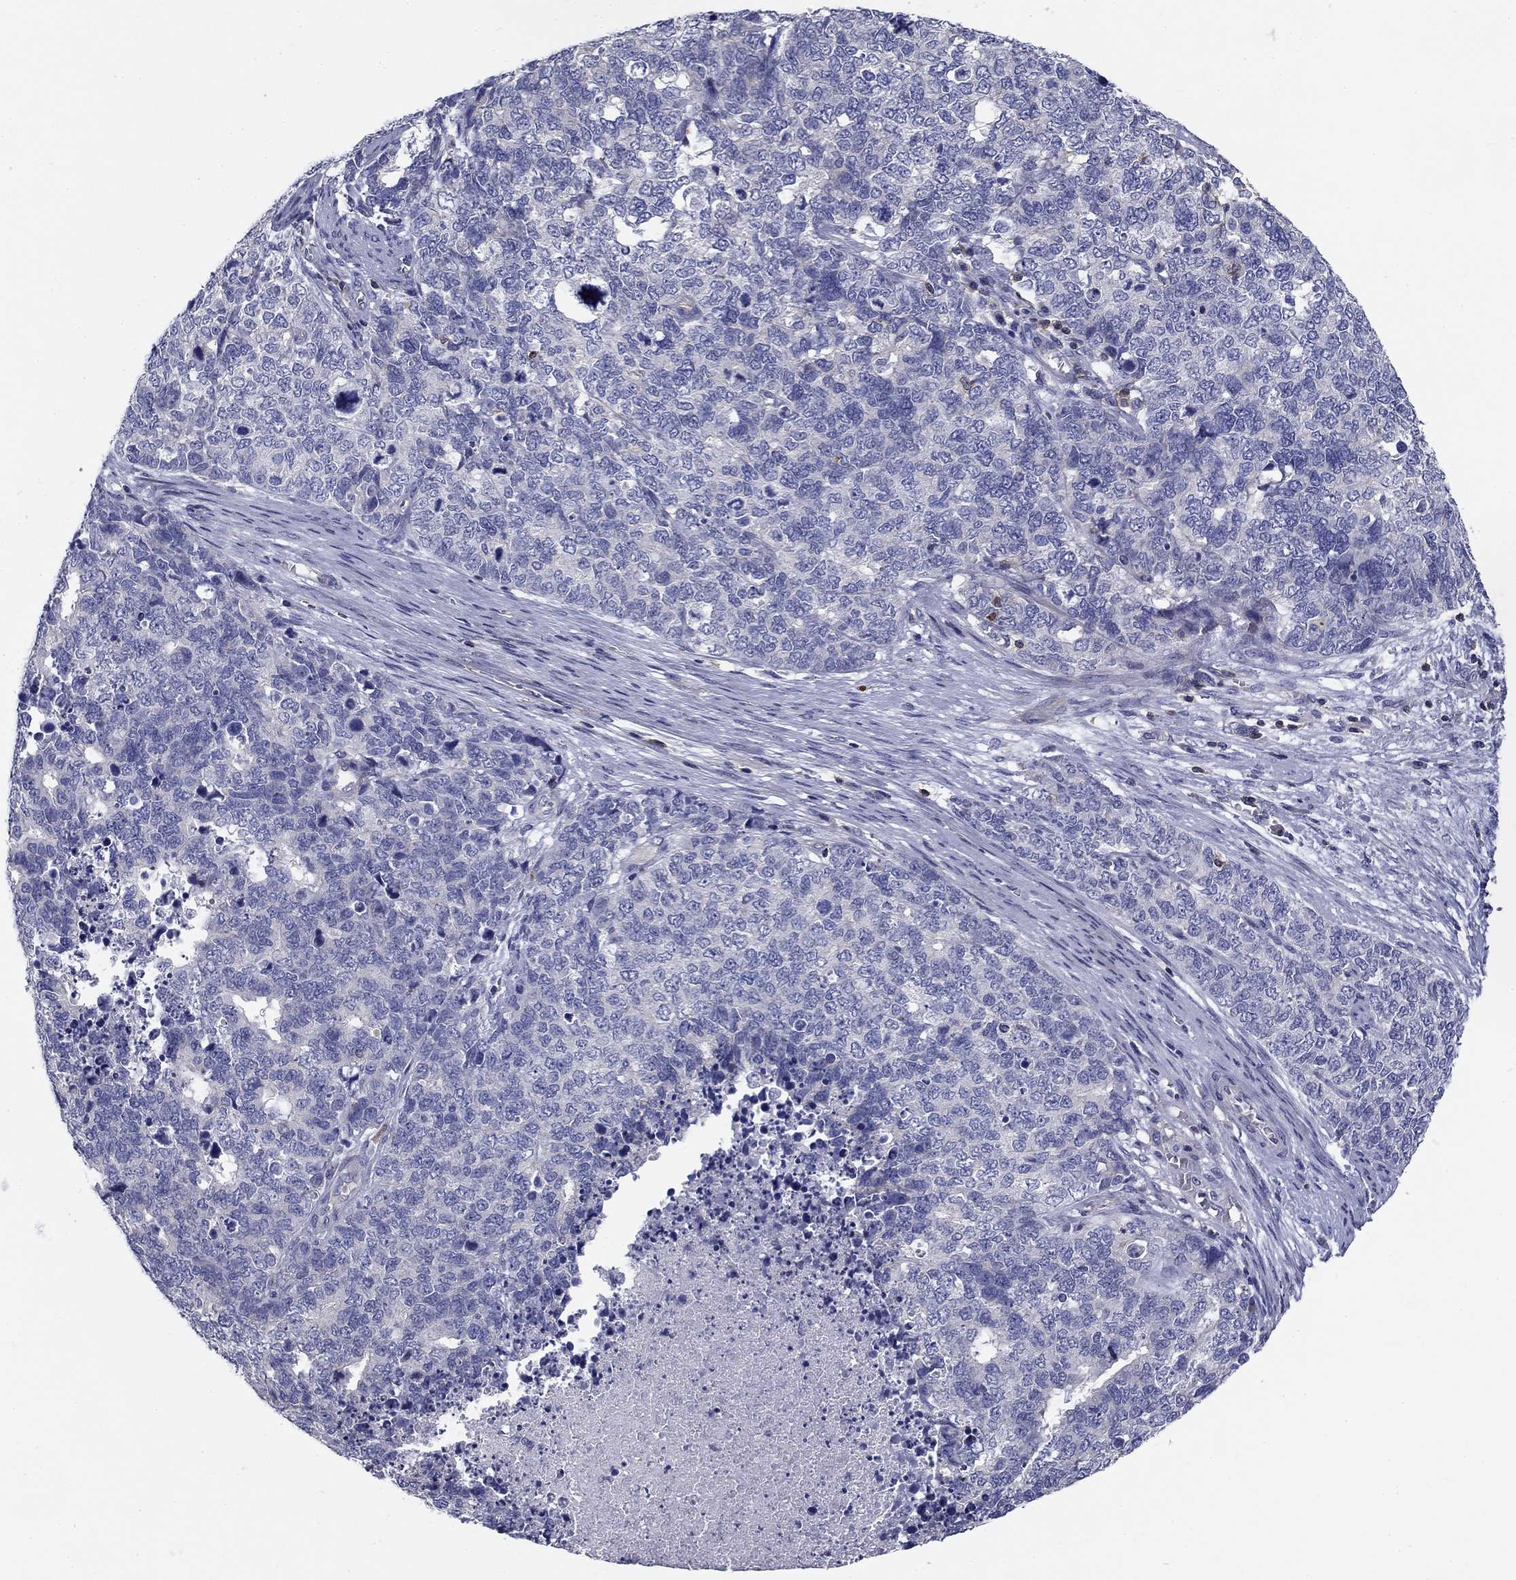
{"staining": {"intensity": "negative", "quantity": "none", "location": "none"}, "tissue": "cervical cancer", "cell_type": "Tumor cells", "image_type": "cancer", "snomed": [{"axis": "morphology", "description": "Squamous cell carcinoma, NOS"}, {"axis": "topography", "description": "Cervix"}], "caption": "This is an immunohistochemistry (IHC) micrograph of squamous cell carcinoma (cervical). There is no staining in tumor cells.", "gene": "SIT1", "patient": {"sex": "female", "age": 63}}